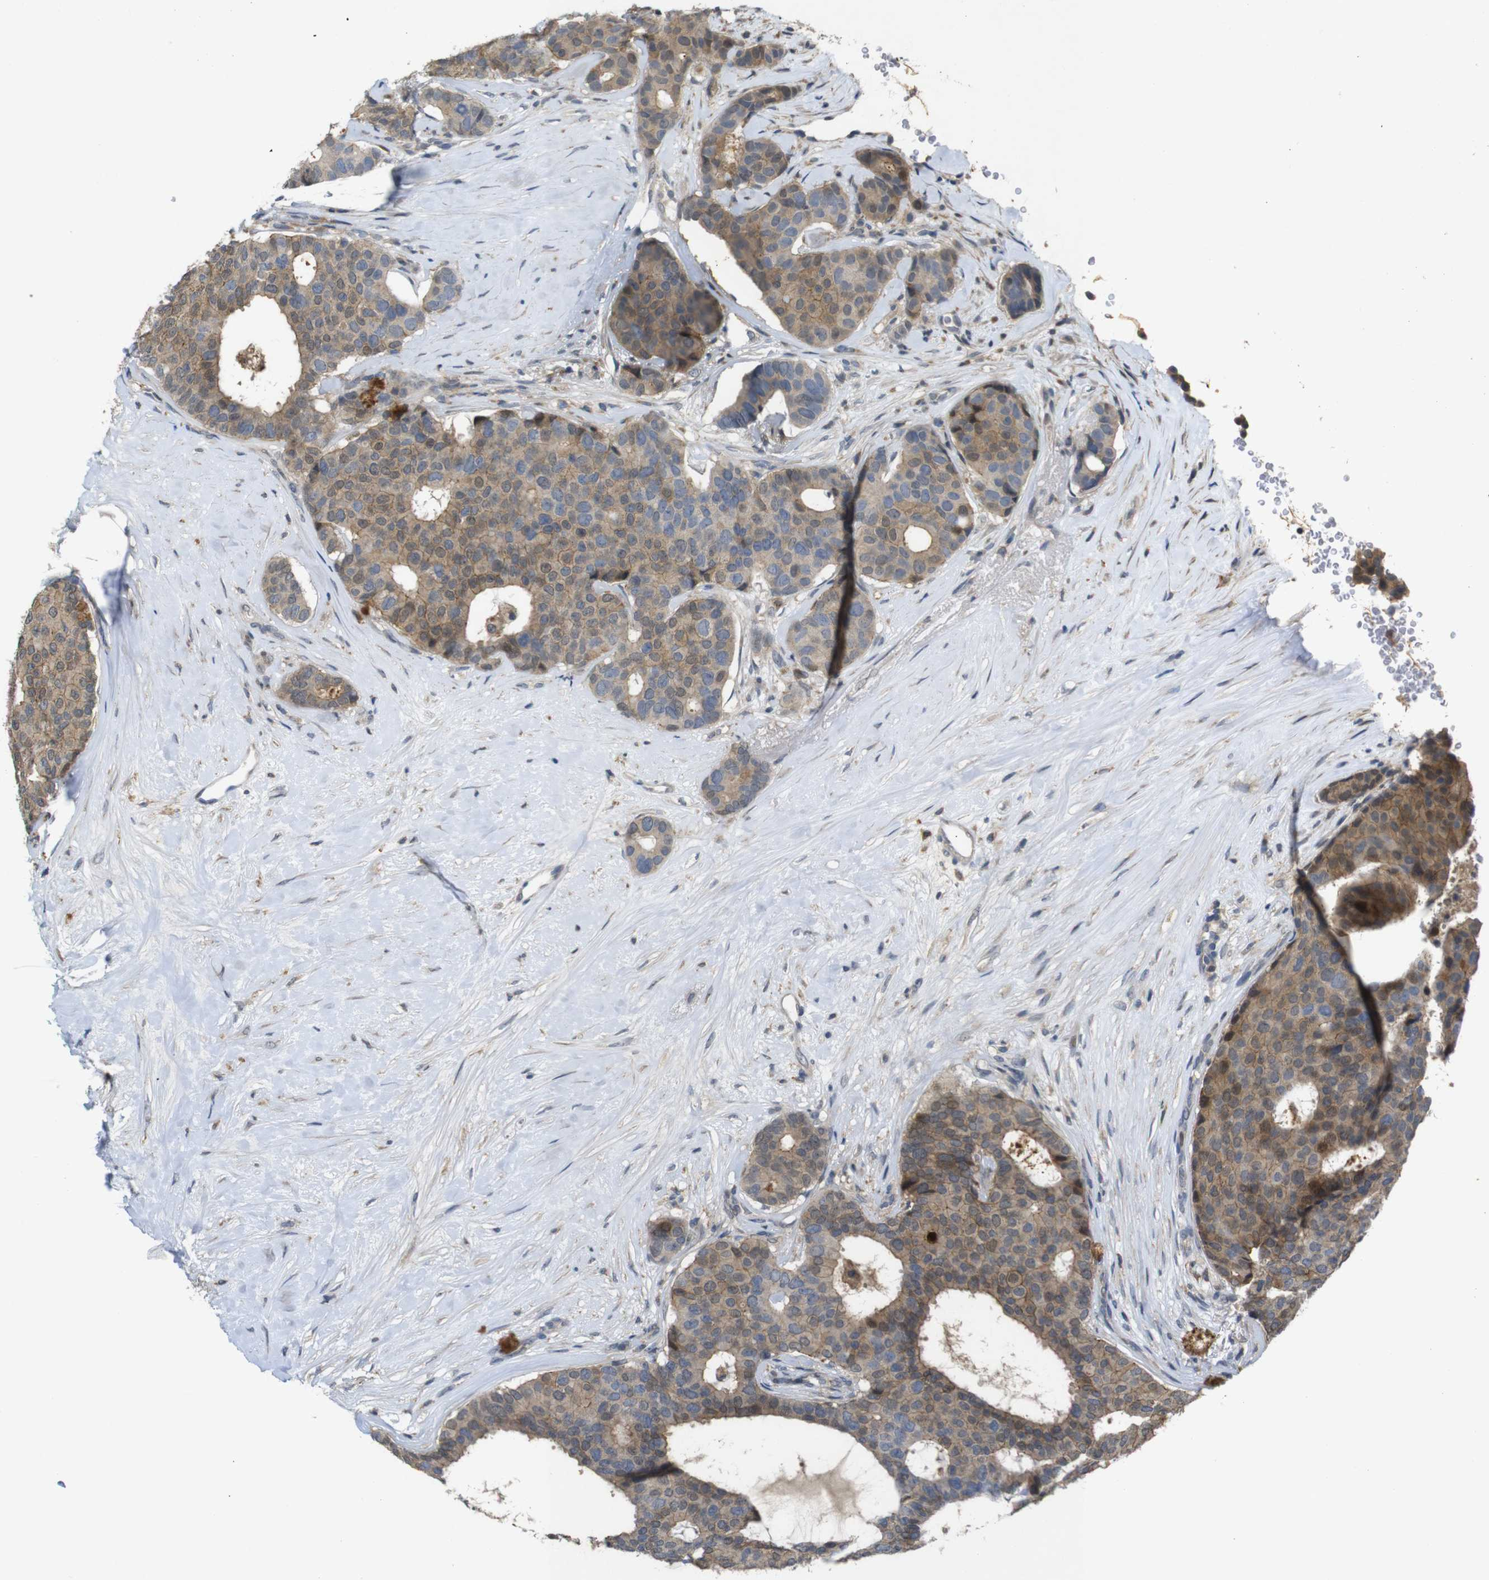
{"staining": {"intensity": "moderate", "quantity": ">75%", "location": "cytoplasmic/membranous"}, "tissue": "breast cancer", "cell_type": "Tumor cells", "image_type": "cancer", "snomed": [{"axis": "morphology", "description": "Duct carcinoma"}, {"axis": "topography", "description": "Breast"}], "caption": "This histopathology image demonstrates breast cancer (infiltrating ductal carcinoma) stained with IHC to label a protein in brown. The cytoplasmic/membranous of tumor cells show moderate positivity for the protein. Nuclei are counter-stained blue.", "gene": "MAGI2", "patient": {"sex": "female", "age": 75}}